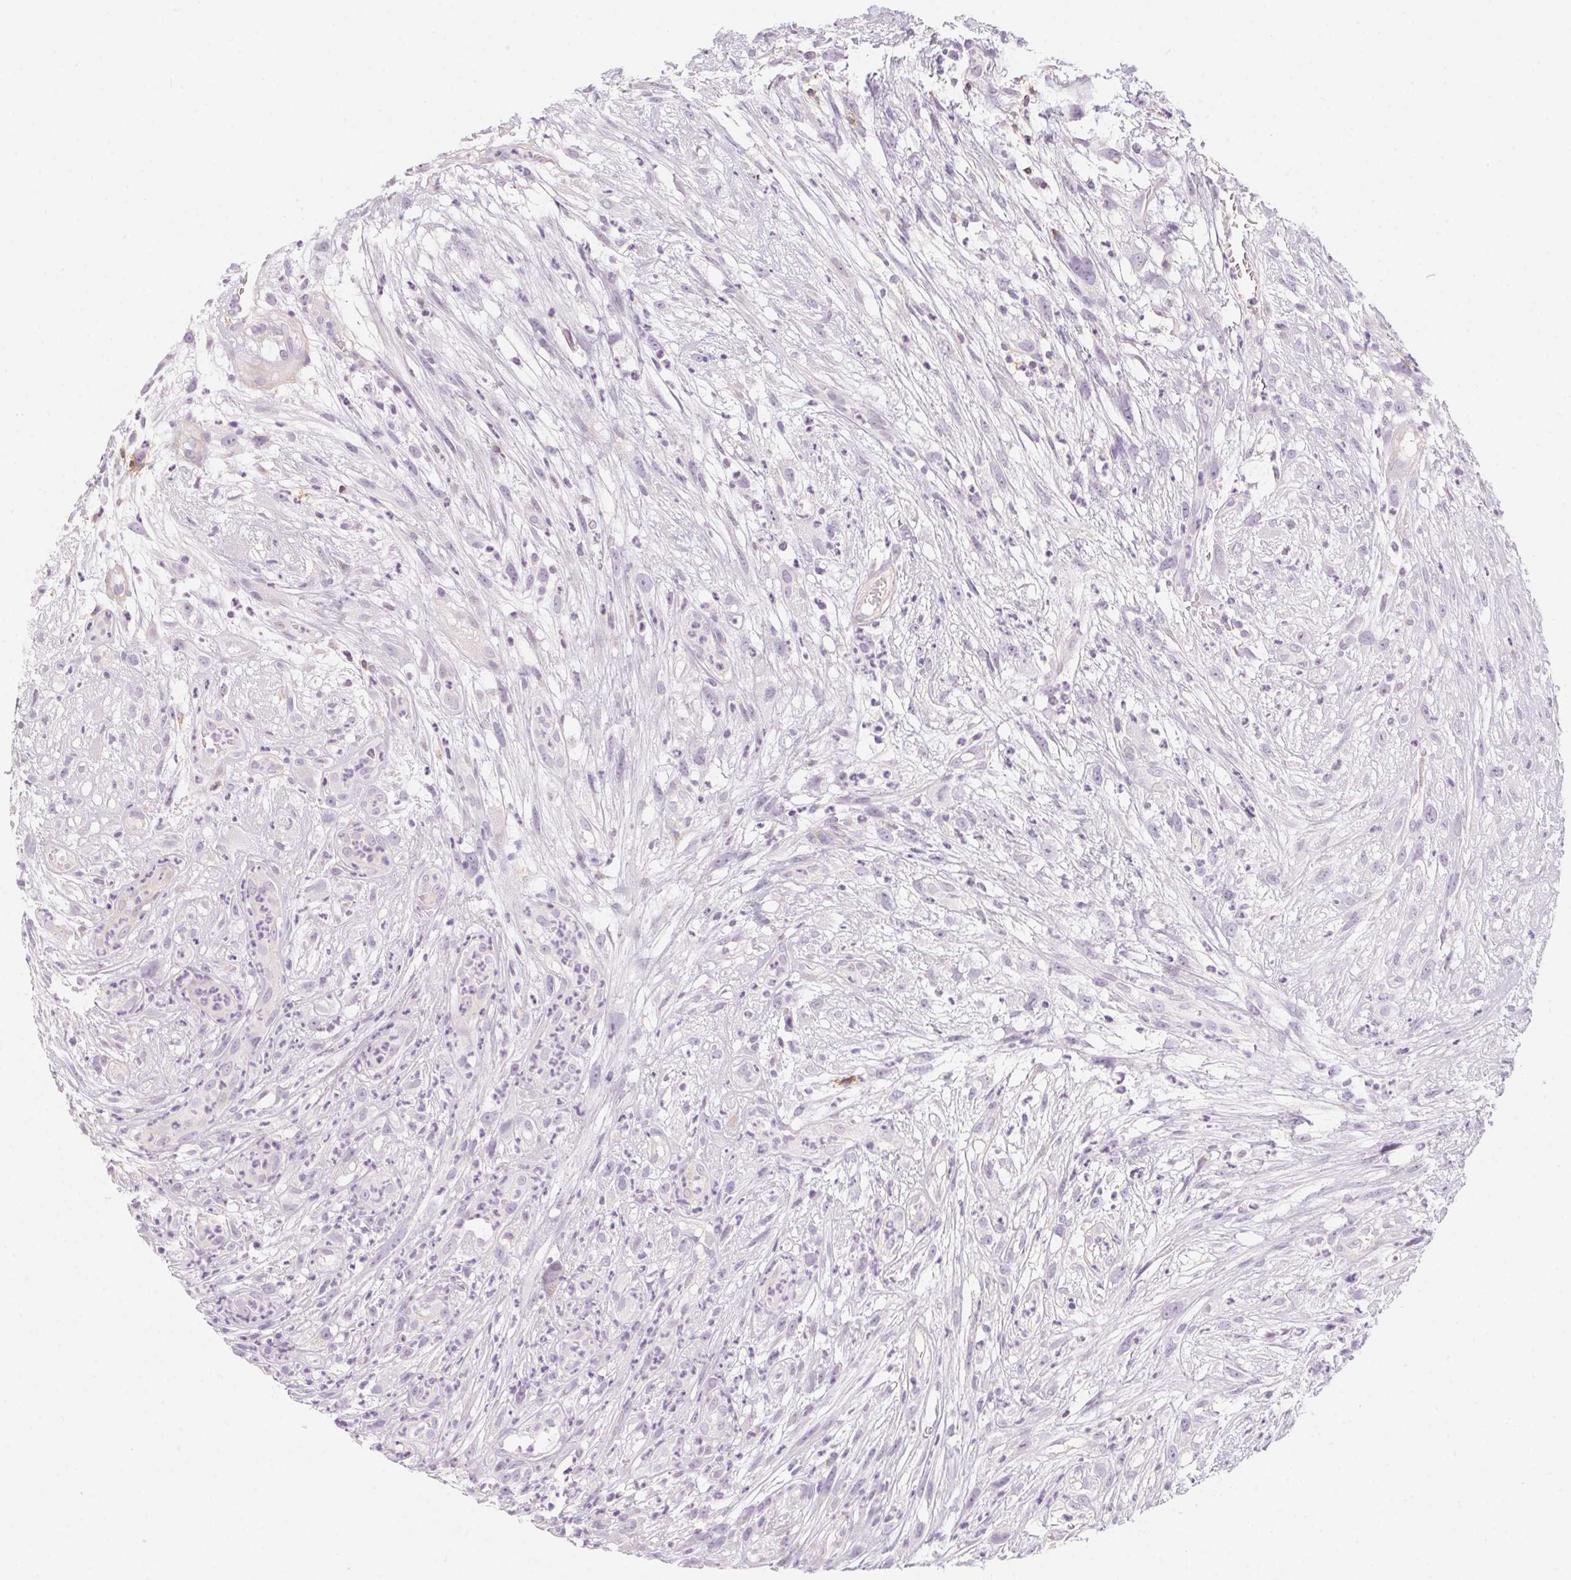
{"staining": {"intensity": "negative", "quantity": "none", "location": "none"}, "tissue": "head and neck cancer", "cell_type": "Tumor cells", "image_type": "cancer", "snomed": [{"axis": "morphology", "description": "Squamous cell carcinoma, NOS"}, {"axis": "topography", "description": "Head-Neck"}], "caption": "Protein analysis of head and neck cancer (squamous cell carcinoma) shows no significant staining in tumor cells.", "gene": "PRPH", "patient": {"sex": "male", "age": 65}}